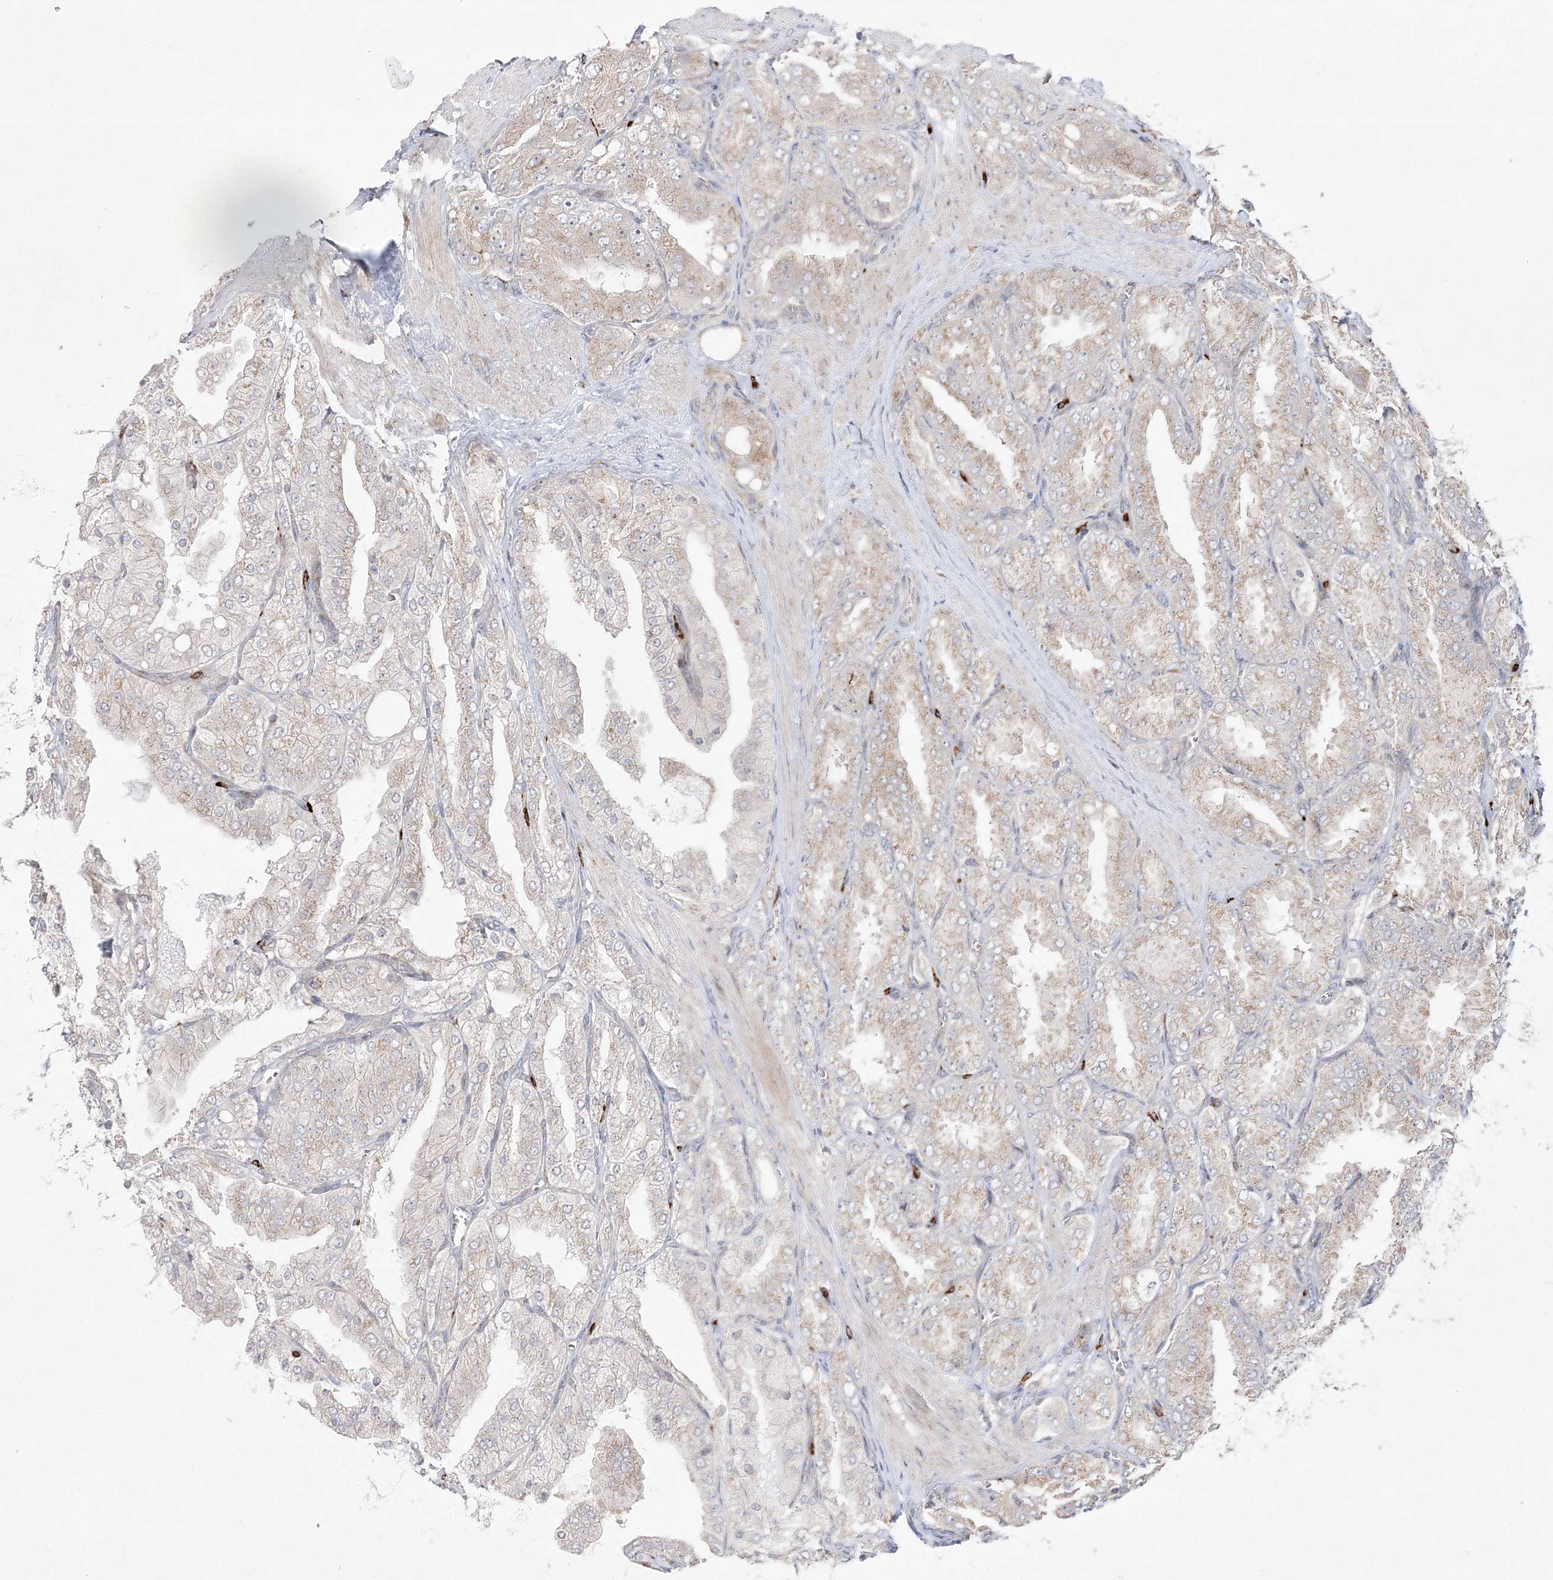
{"staining": {"intensity": "weak", "quantity": "<25%", "location": "cytoplasmic/membranous"}, "tissue": "prostate cancer", "cell_type": "Tumor cells", "image_type": "cancer", "snomed": [{"axis": "morphology", "description": "Adenocarcinoma, High grade"}, {"axis": "topography", "description": "Prostate"}], "caption": "Protein analysis of prostate cancer (high-grade adenocarcinoma) reveals no significant positivity in tumor cells.", "gene": "CLNK", "patient": {"sex": "male", "age": 50}}